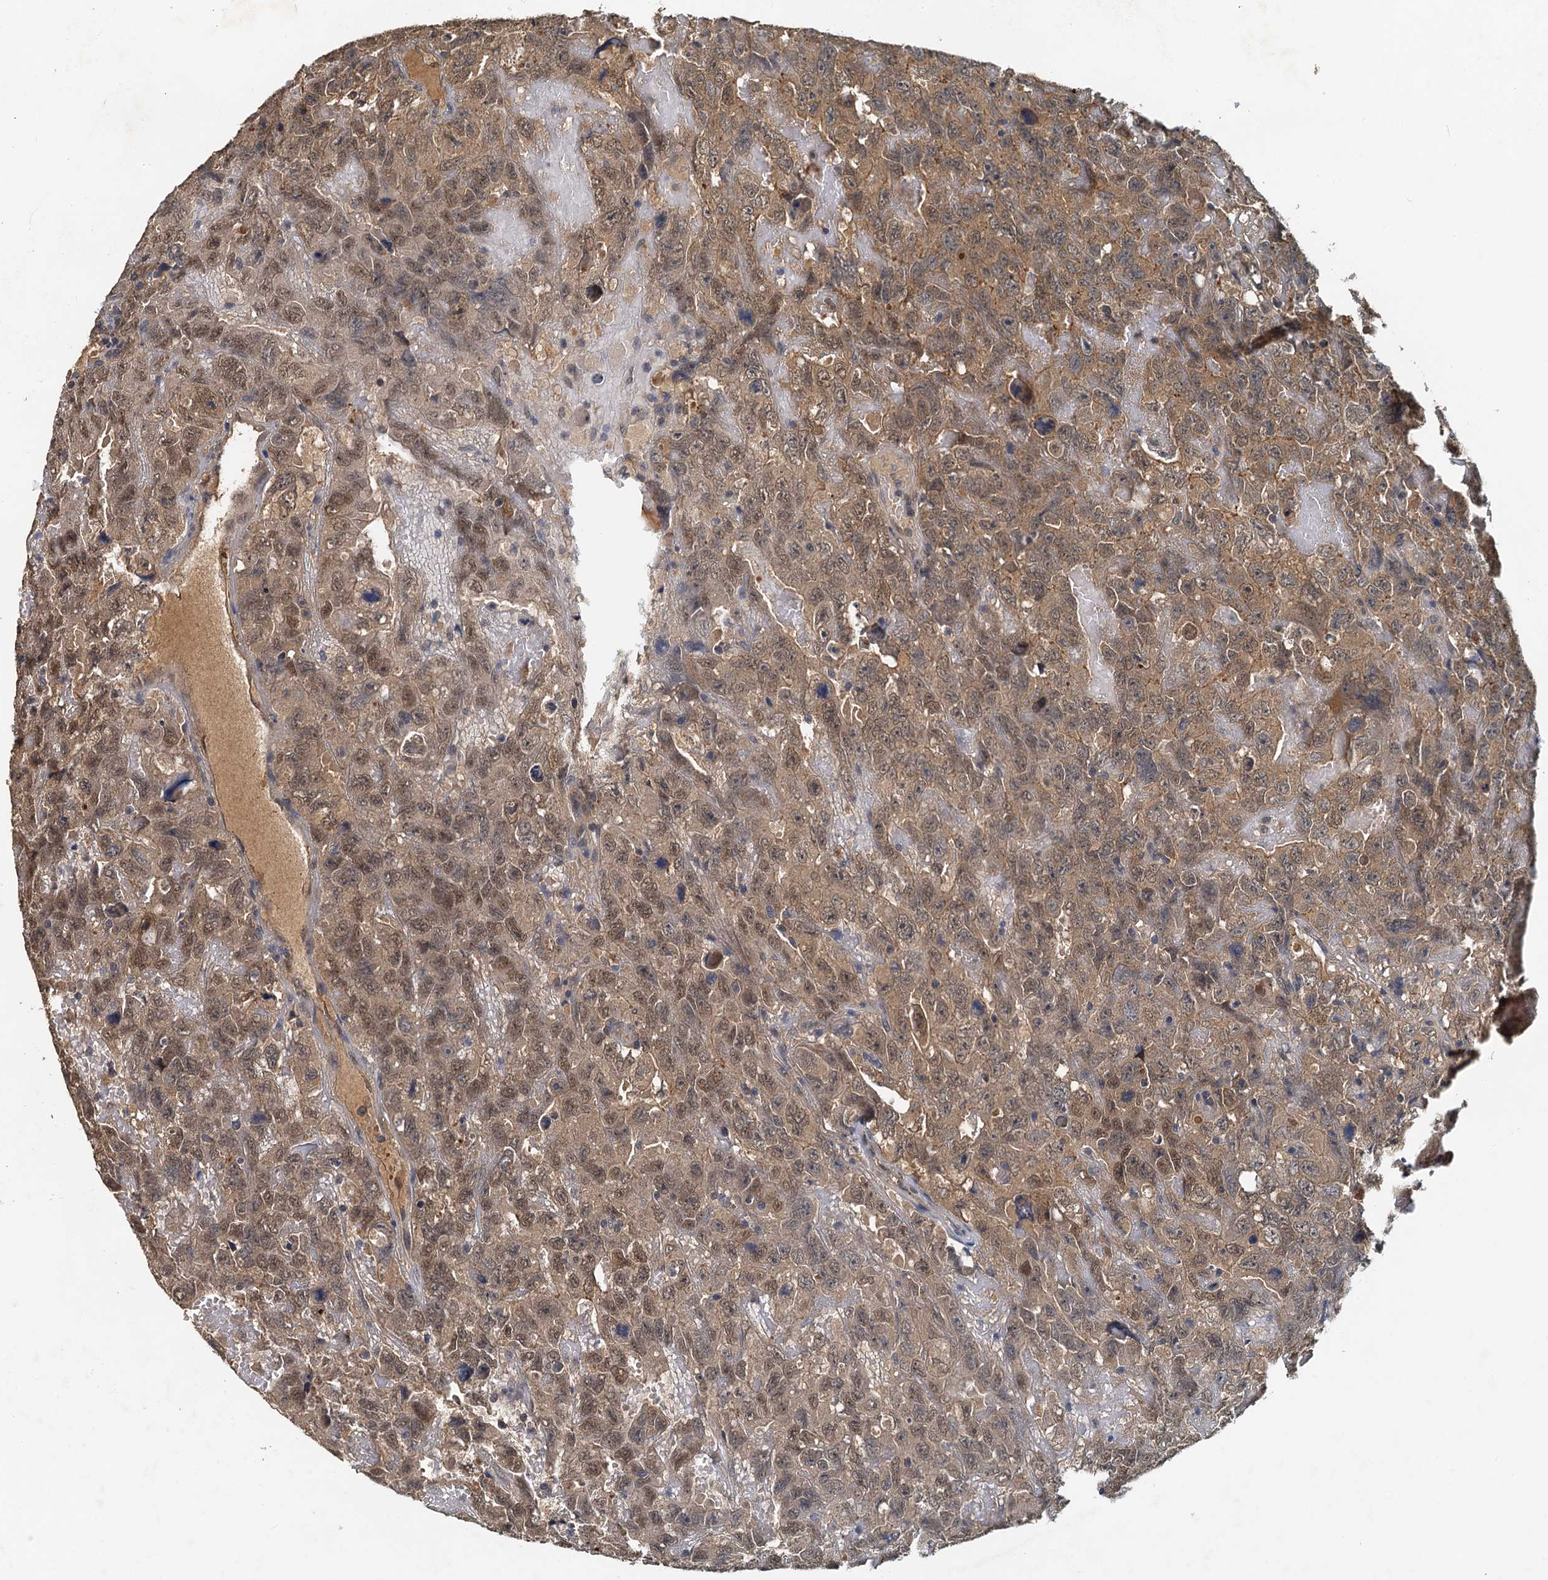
{"staining": {"intensity": "moderate", "quantity": ">75%", "location": "cytoplasmic/membranous,nuclear"}, "tissue": "testis cancer", "cell_type": "Tumor cells", "image_type": "cancer", "snomed": [{"axis": "morphology", "description": "Carcinoma, Embryonal, NOS"}, {"axis": "topography", "description": "Testis"}], "caption": "Protein analysis of testis cancer (embryonal carcinoma) tissue exhibits moderate cytoplasmic/membranous and nuclear staining in about >75% of tumor cells. The staining was performed using DAB (3,3'-diaminobenzidine) to visualize the protein expression in brown, while the nuclei were stained in blue with hematoxylin (Magnification: 20x).", "gene": "UBL7", "patient": {"sex": "male", "age": 45}}